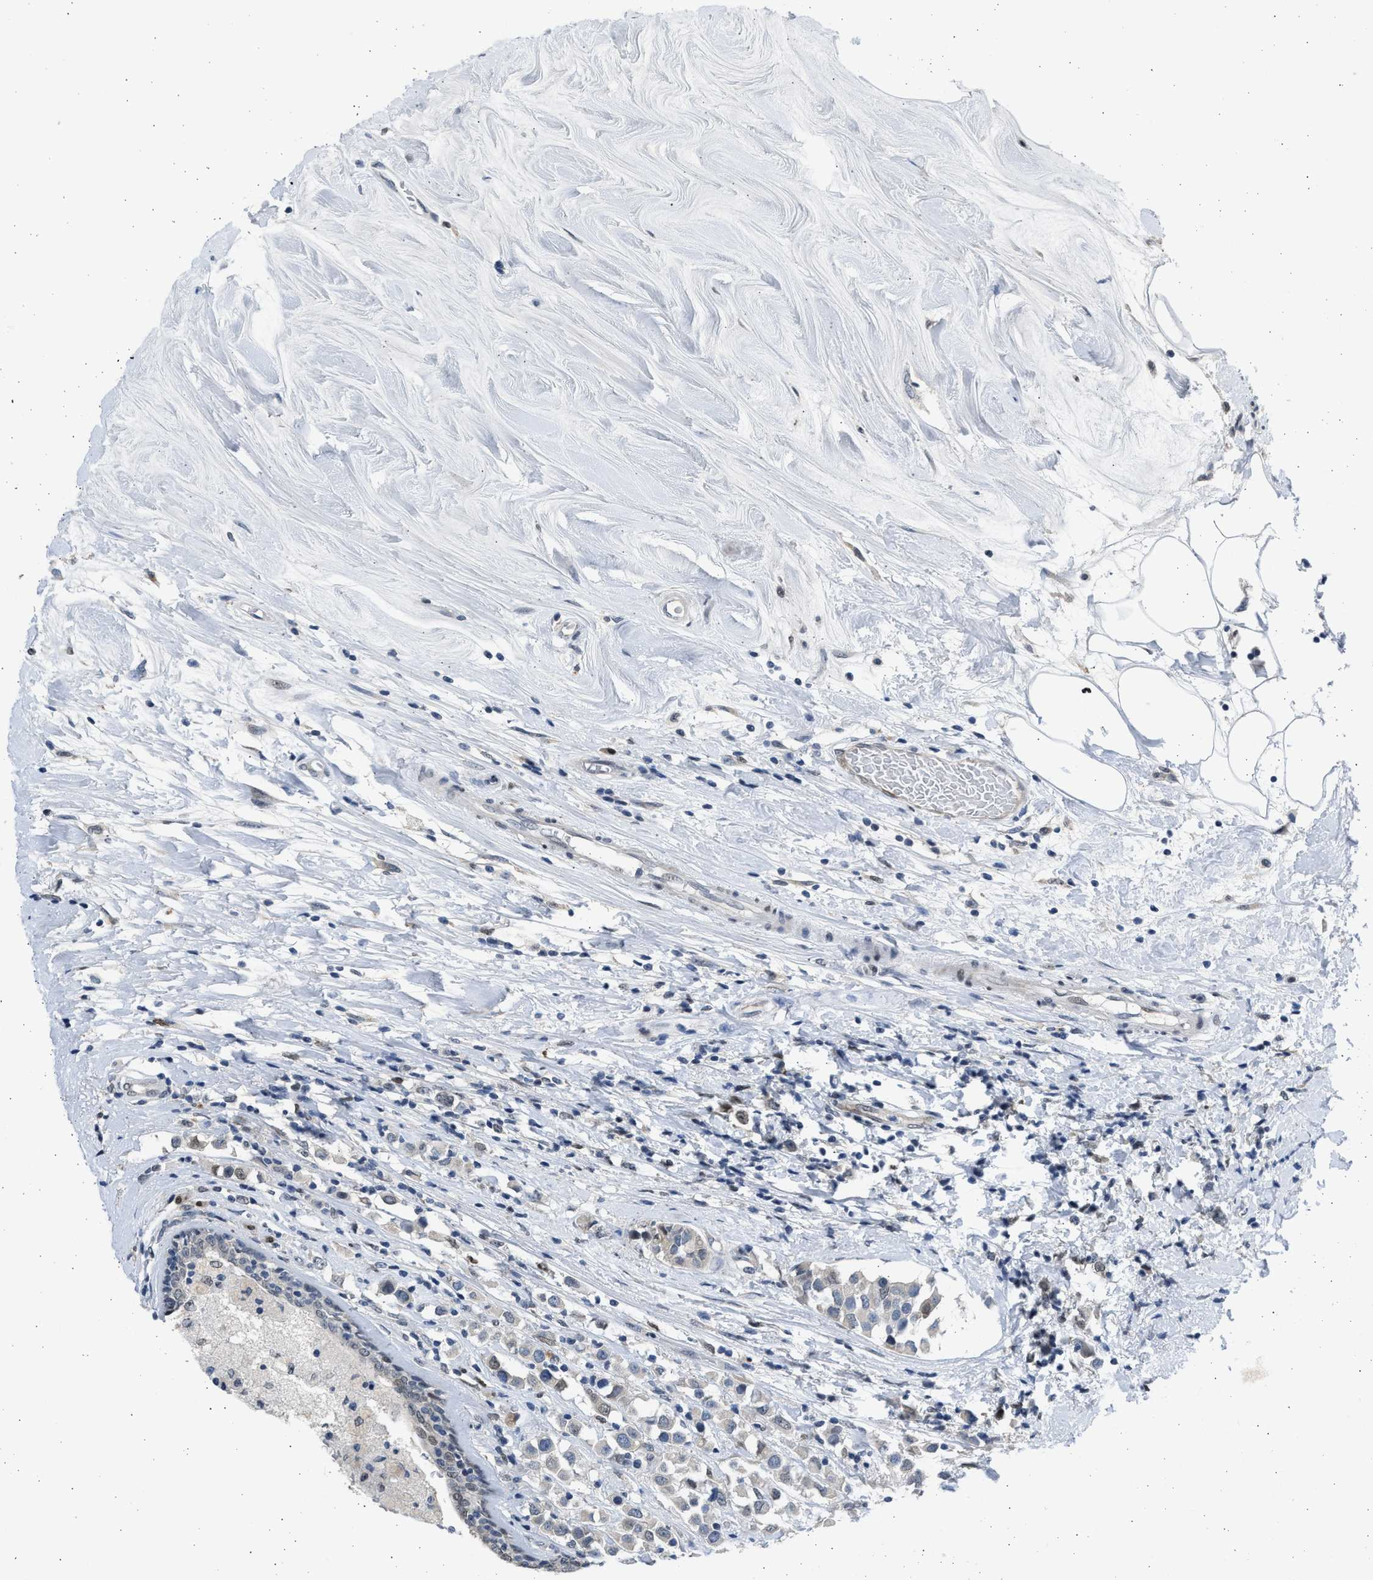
{"staining": {"intensity": "negative", "quantity": "none", "location": "none"}, "tissue": "breast cancer", "cell_type": "Tumor cells", "image_type": "cancer", "snomed": [{"axis": "morphology", "description": "Duct carcinoma"}, {"axis": "topography", "description": "Breast"}], "caption": "The histopathology image shows no significant staining in tumor cells of breast cancer. (Stains: DAB (3,3'-diaminobenzidine) immunohistochemistry (IHC) with hematoxylin counter stain, Microscopy: brightfield microscopy at high magnification).", "gene": "HMGN3", "patient": {"sex": "female", "age": 61}}